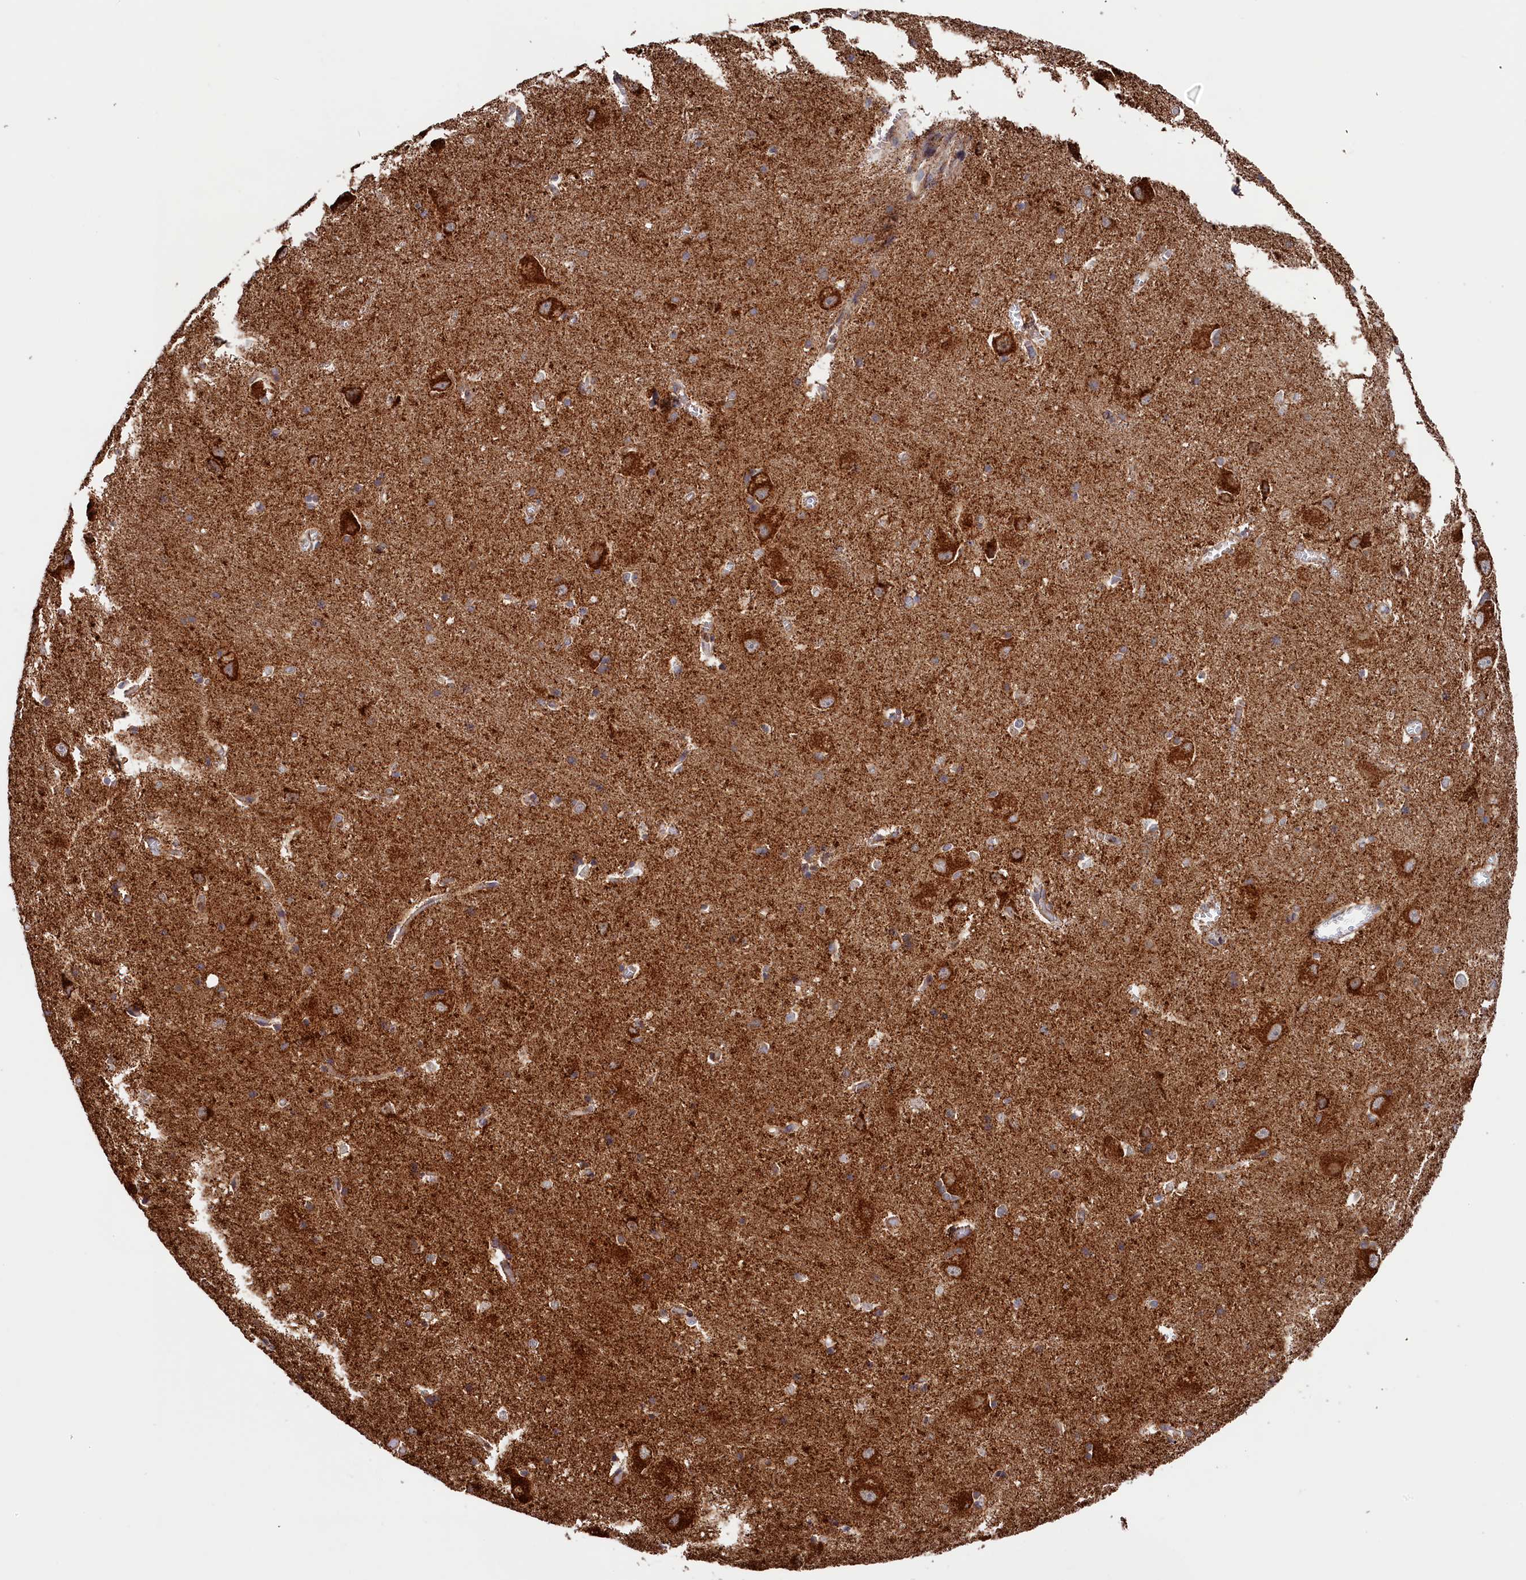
{"staining": {"intensity": "moderate", "quantity": "25%-75%", "location": "cytoplasmic/membranous"}, "tissue": "caudate", "cell_type": "Glial cells", "image_type": "normal", "snomed": [{"axis": "morphology", "description": "Normal tissue, NOS"}, {"axis": "topography", "description": "Lateral ventricle wall"}], "caption": "This is an image of immunohistochemistry (IHC) staining of benign caudate, which shows moderate expression in the cytoplasmic/membranous of glial cells.", "gene": "MACROD1", "patient": {"sex": "male", "age": 37}}